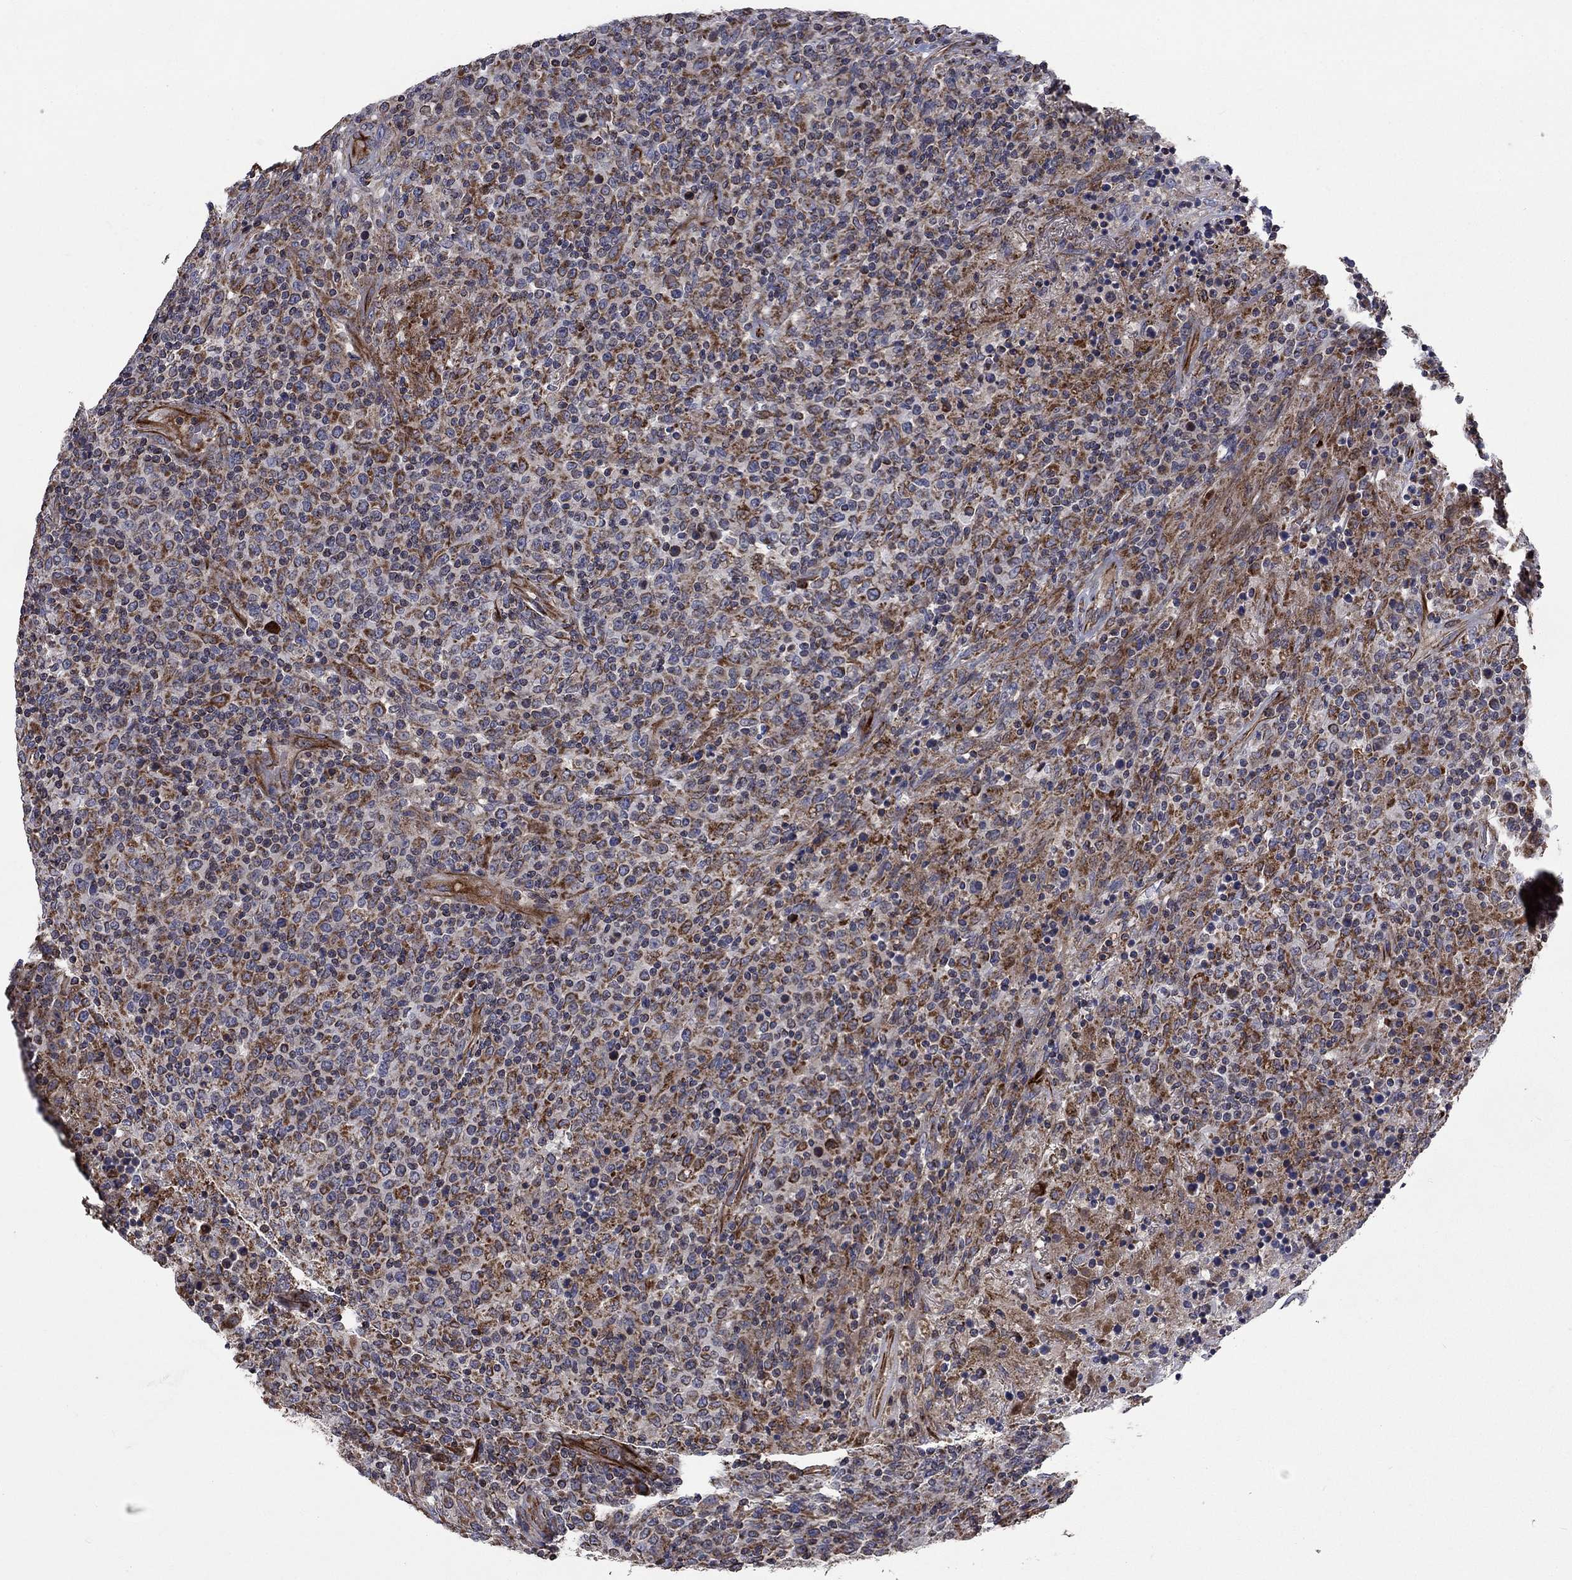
{"staining": {"intensity": "moderate", "quantity": "<25%", "location": "cytoplasmic/membranous"}, "tissue": "lymphoma", "cell_type": "Tumor cells", "image_type": "cancer", "snomed": [{"axis": "morphology", "description": "Malignant lymphoma, non-Hodgkin's type, High grade"}, {"axis": "topography", "description": "Lung"}], "caption": "Protein staining shows moderate cytoplasmic/membranous expression in about <25% of tumor cells in high-grade malignant lymphoma, non-Hodgkin's type. (IHC, brightfield microscopy, high magnification).", "gene": "NDUFC1", "patient": {"sex": "male", "age": 79}}